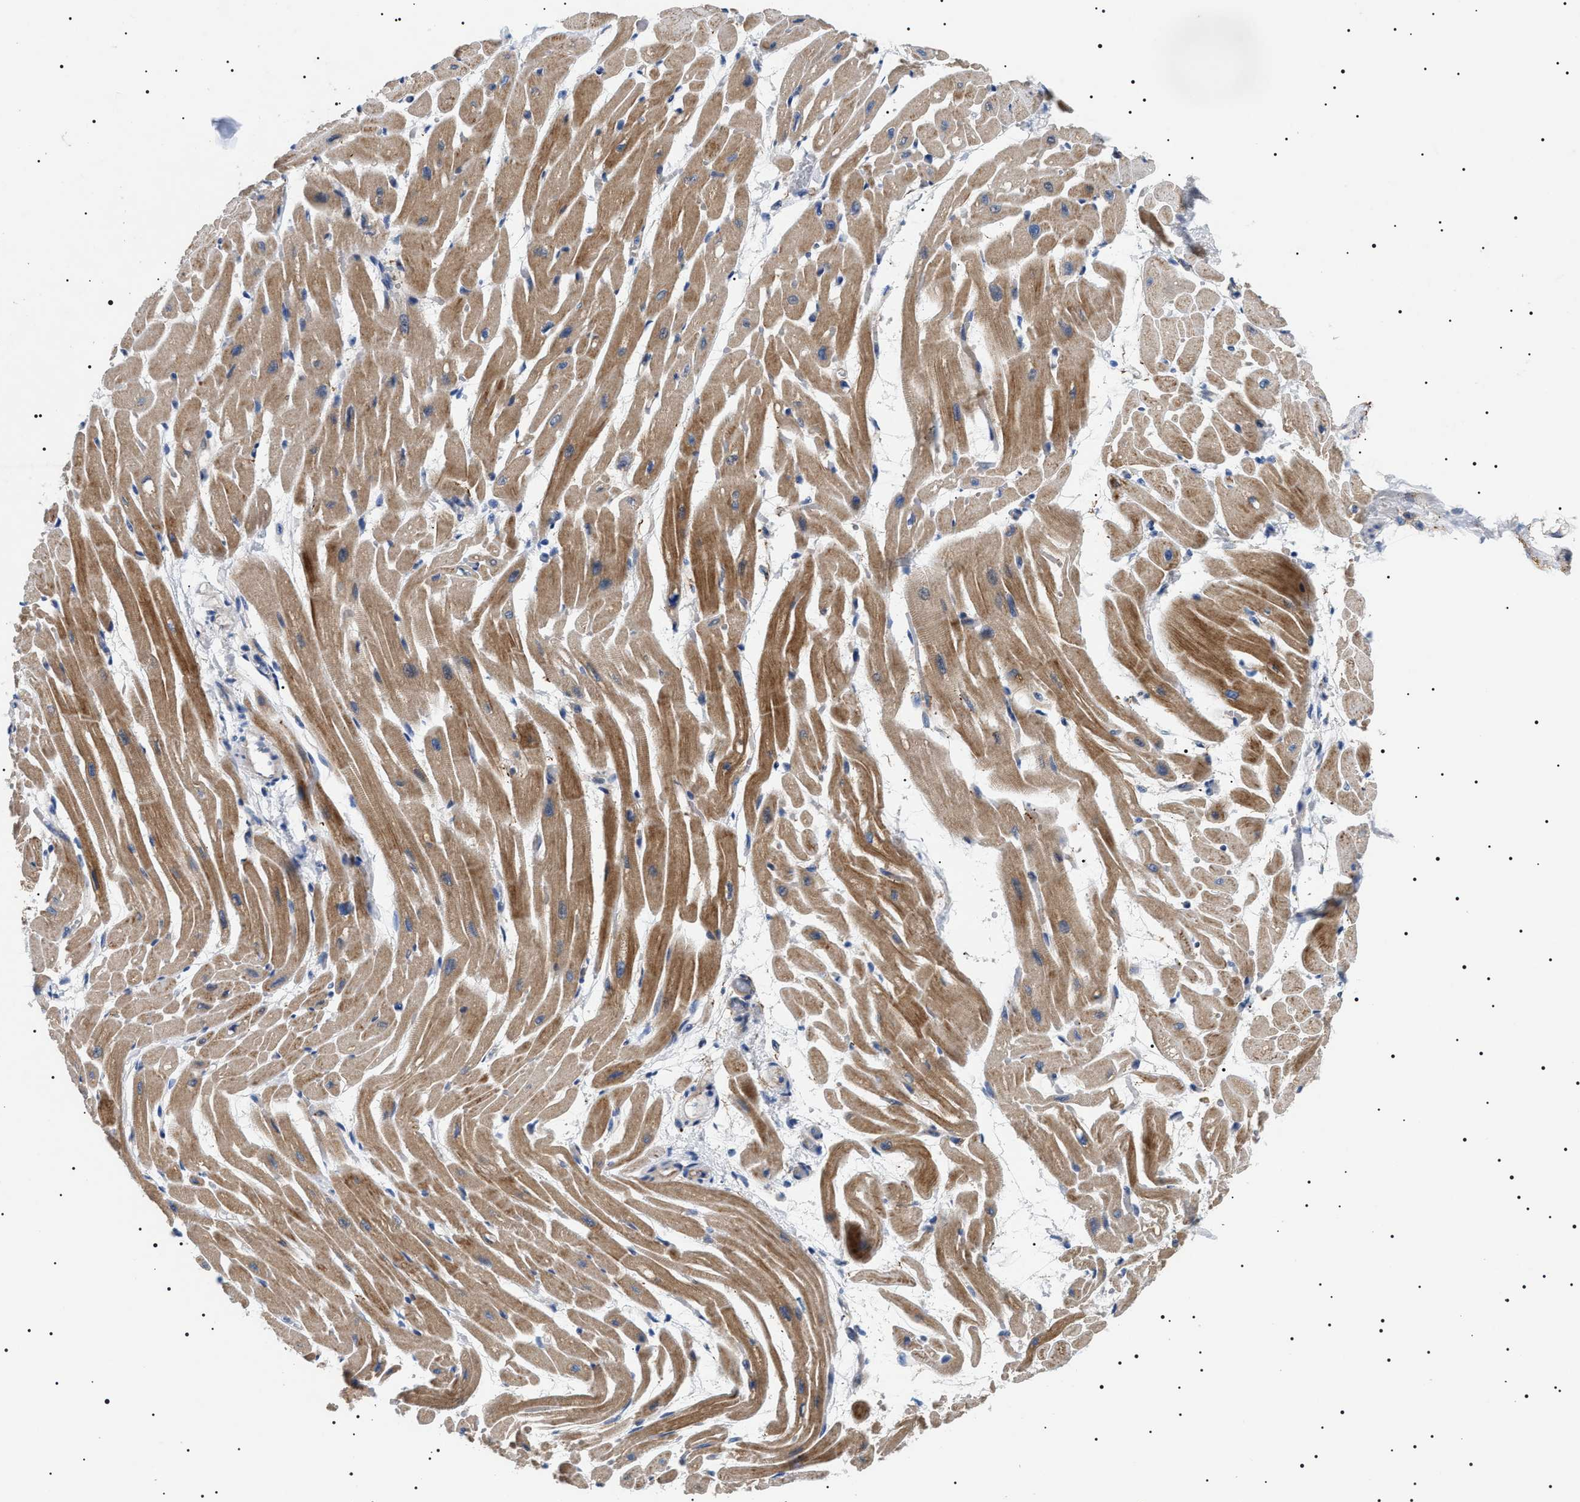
{"staining": {"intensity": "strong", "quantity": ">75%", "location": "cytoplasmic/membranous"}, "tissue": "heart muscle", "cell_type": "Cardiomyocytes", "image_type": "normal", "snomed": [{"axis": "morphology", "description": "Normal tissue, NOS"}, {"axis": "topography", "description": "Heart"}], "caption": "Immunohistochemical staining of benign heart muscle exhibits high levels of strong cytoplasmic/membranous staining in approximately >75% of cardiomyocytes.", "gene": "TMEM222", "patient": {"sex": "male", "age": 45}}